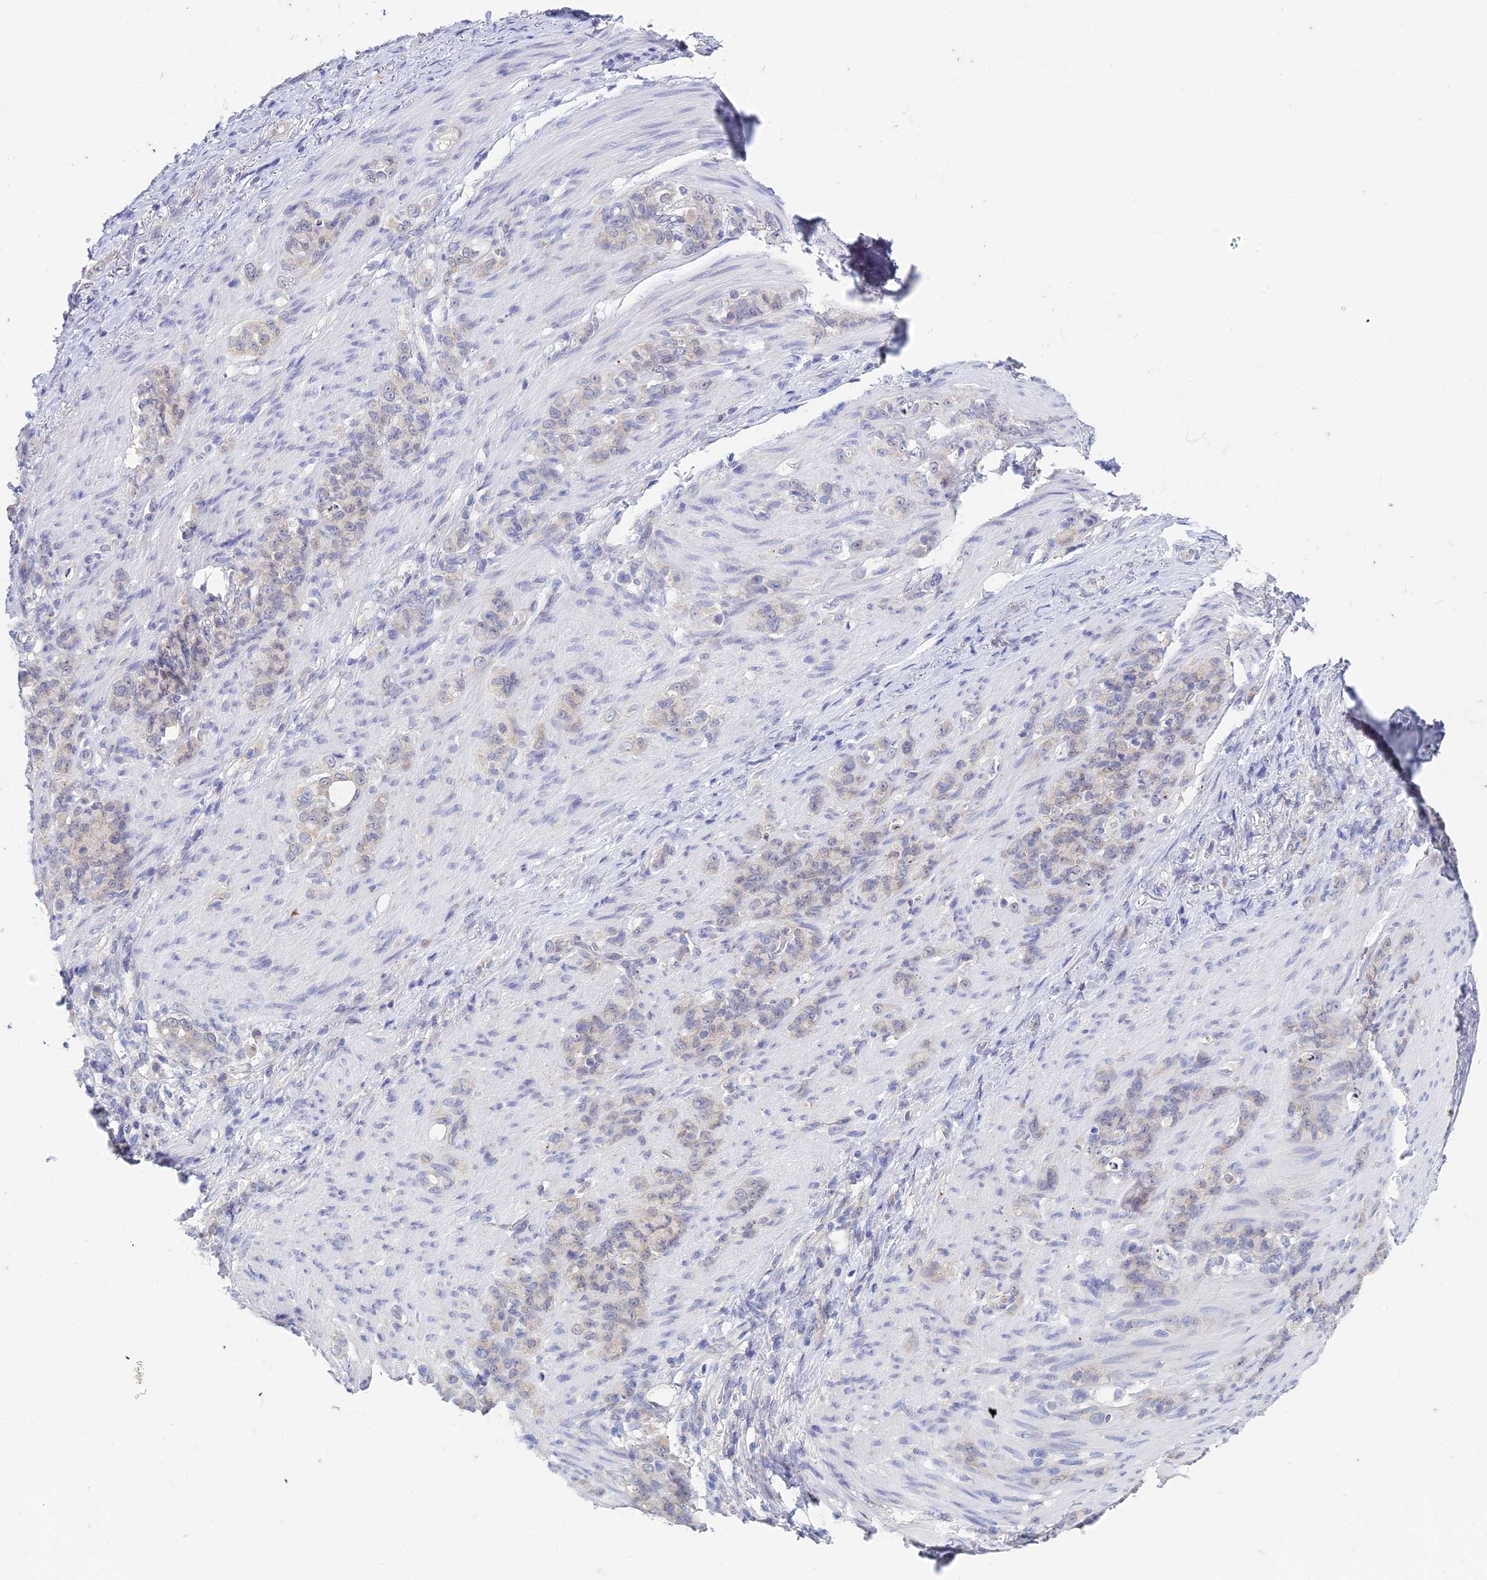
{"staining": {"intensity": "weak", "quantity": "<25%", "location": "cytoplasmic/membranous"}, "tissue": "stomach cancer", "cell_type": "Tumor cells", "image_type": "cancer", "snomed": [{"axis": "morphology", "description": "Adenocarcinoma, NOS"}, {"axis": "topography", "description": "Stomach"}], "caption": "Micrograph shows no significant protein positivity in tumor cells of stomach cancer.", "gene": "EEF2KMT", "patient": {"sex": "female", "age": 79}}